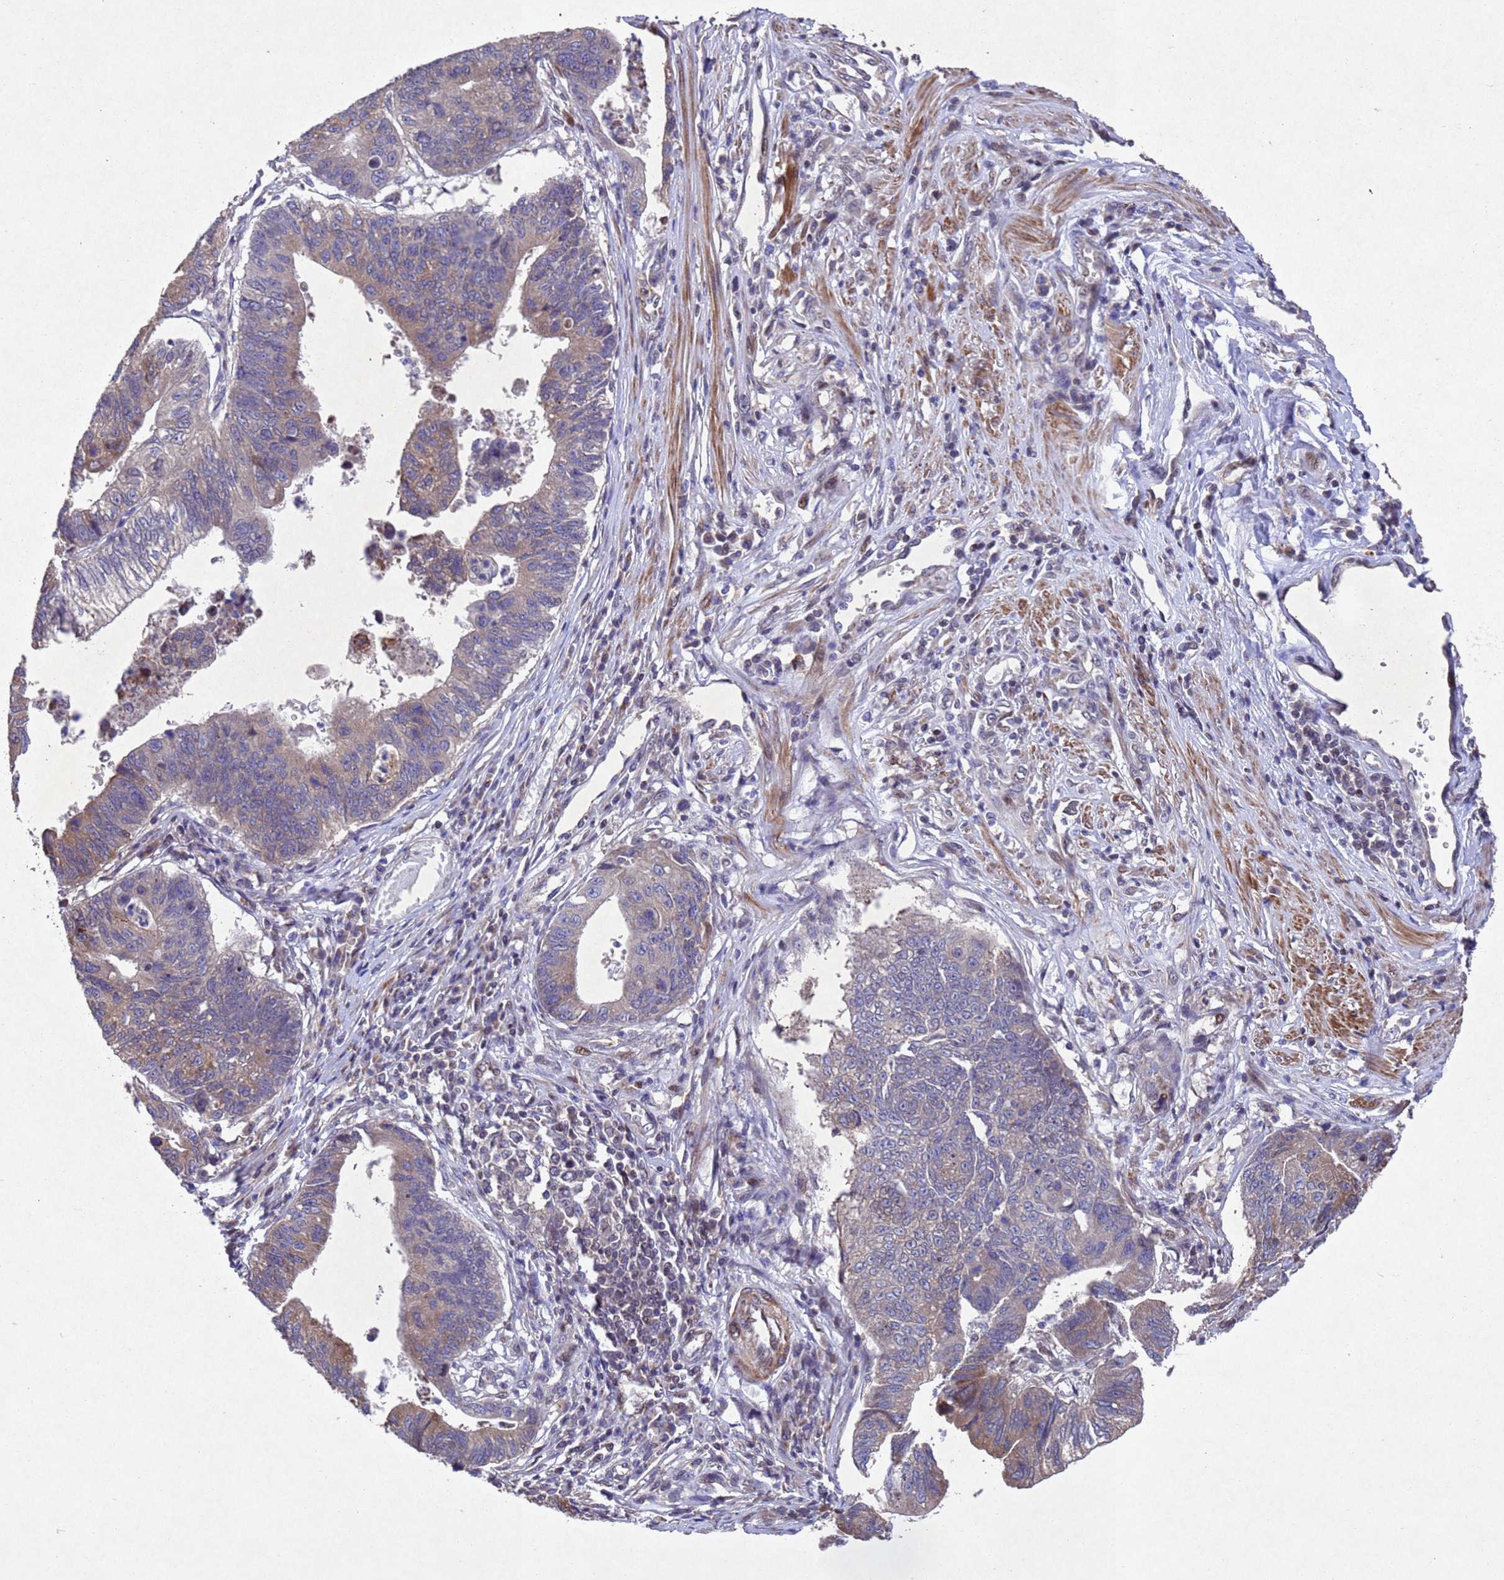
{"staining": {"intensity": "moderate", "quantity": "<25%", "location": "cytoplasmic/membranous"}, "tissue": "stomach cancer", "cell_type": "Tumor cells", "image_type": "cancer", "snomed": [{"axis": "morphology", "description": "Adenocarcinoma, NOS"}, {"axis": "topography", "description": "Stomach"}], "caption": "The micrograph exhibits staining of stomach cancer, revealing moderate cytoplasmic/membranous protein positivity (brown color) within tumor cells. Nuclei are stained in blue.", "gene": "TBK1", "patient": {"sex": "male", "age": 59}}